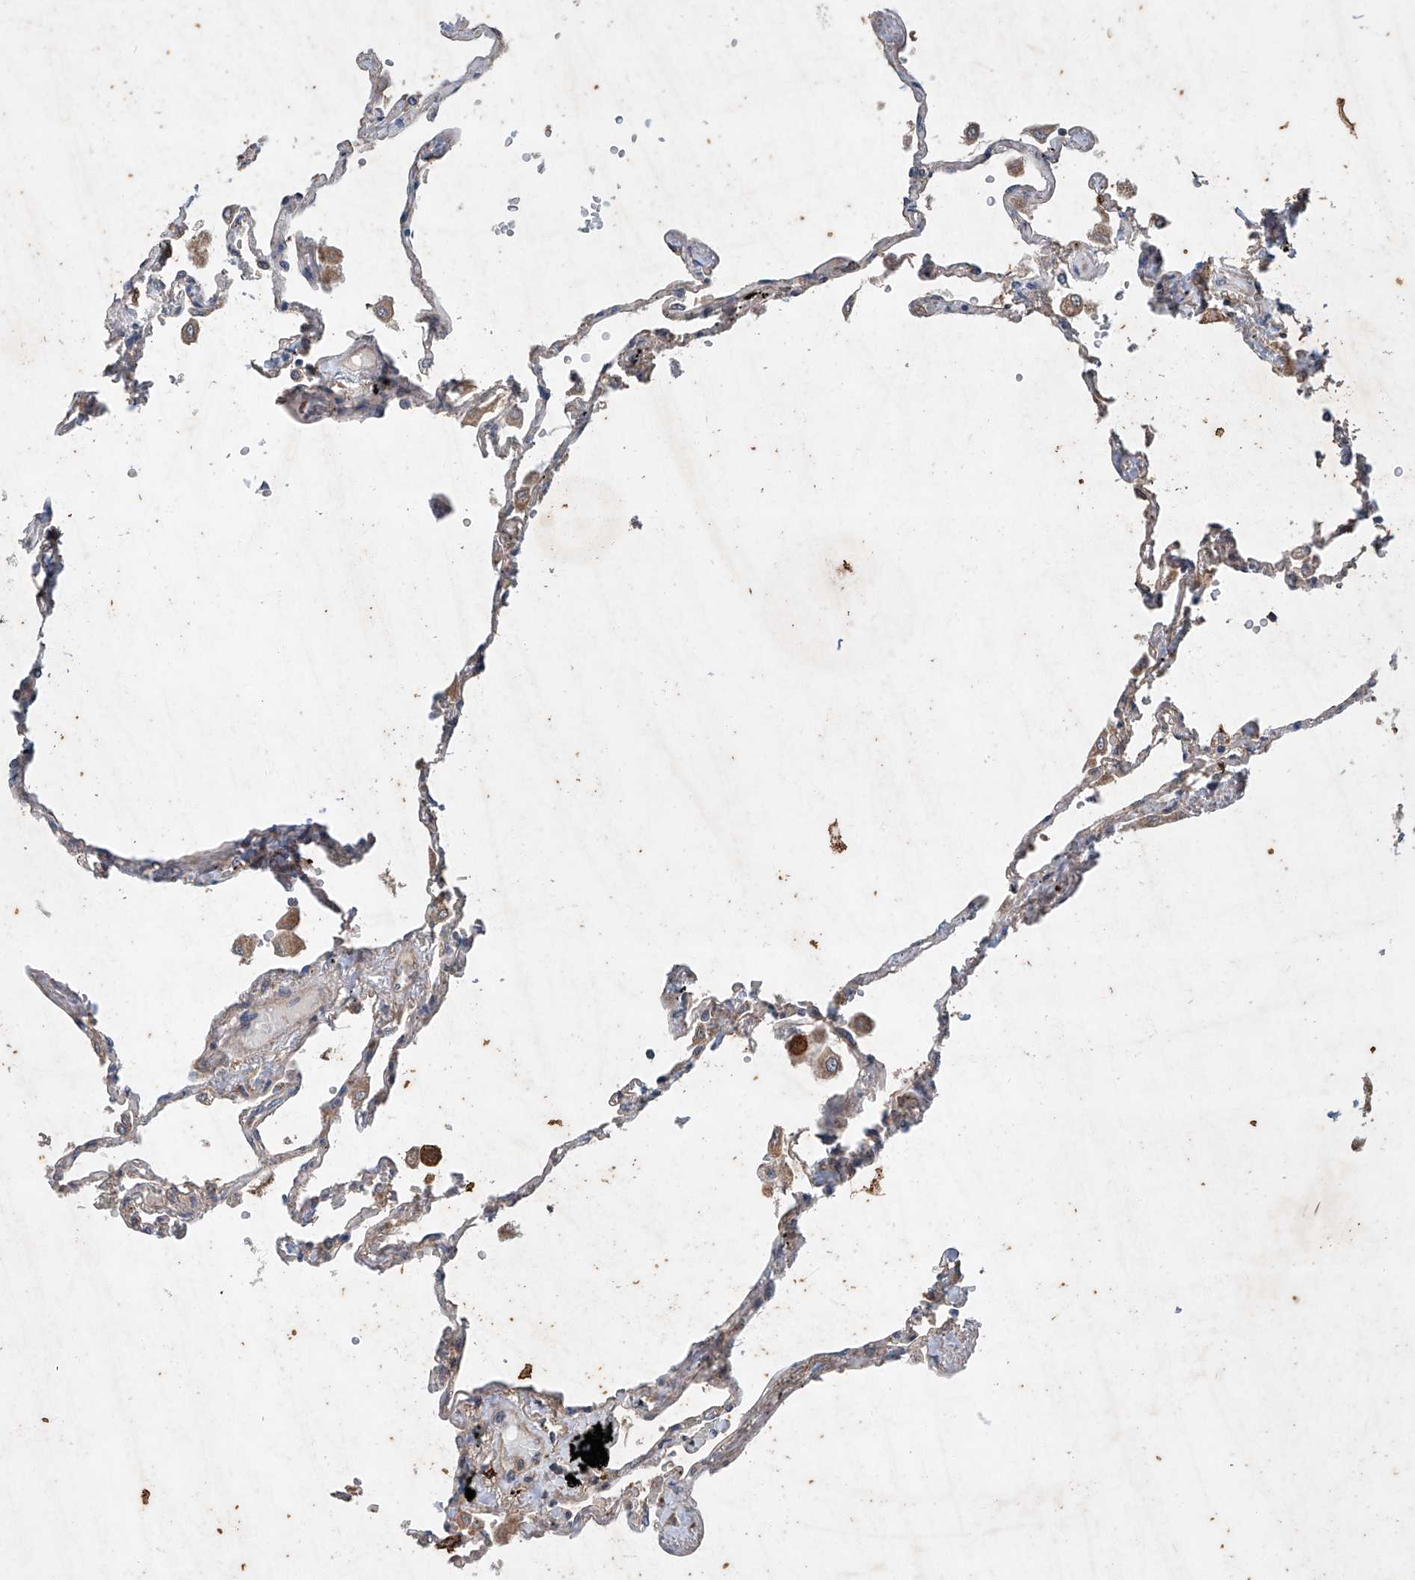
{"staining": {"intensity": "moderate", "quantity": "<25%", "location": "cytoplasmic/membranous"}, "tissue": "lung", "cell_type": "Alveolar cells", "image_type": "normal", "snomed": [{"axis": "morphology", "description": "Normal tissue, NOS"}, {"axis": "topography", "description": "Lung"}], "caption": "Immunohistochemistry (IHC) of benign lung demonstrates low levels of moderate cytoplasmic/membranous expression in approximately <25% of alveolar cells.", "gene": "CEP85L", "patient": {"sex": "female", "age": 67}}